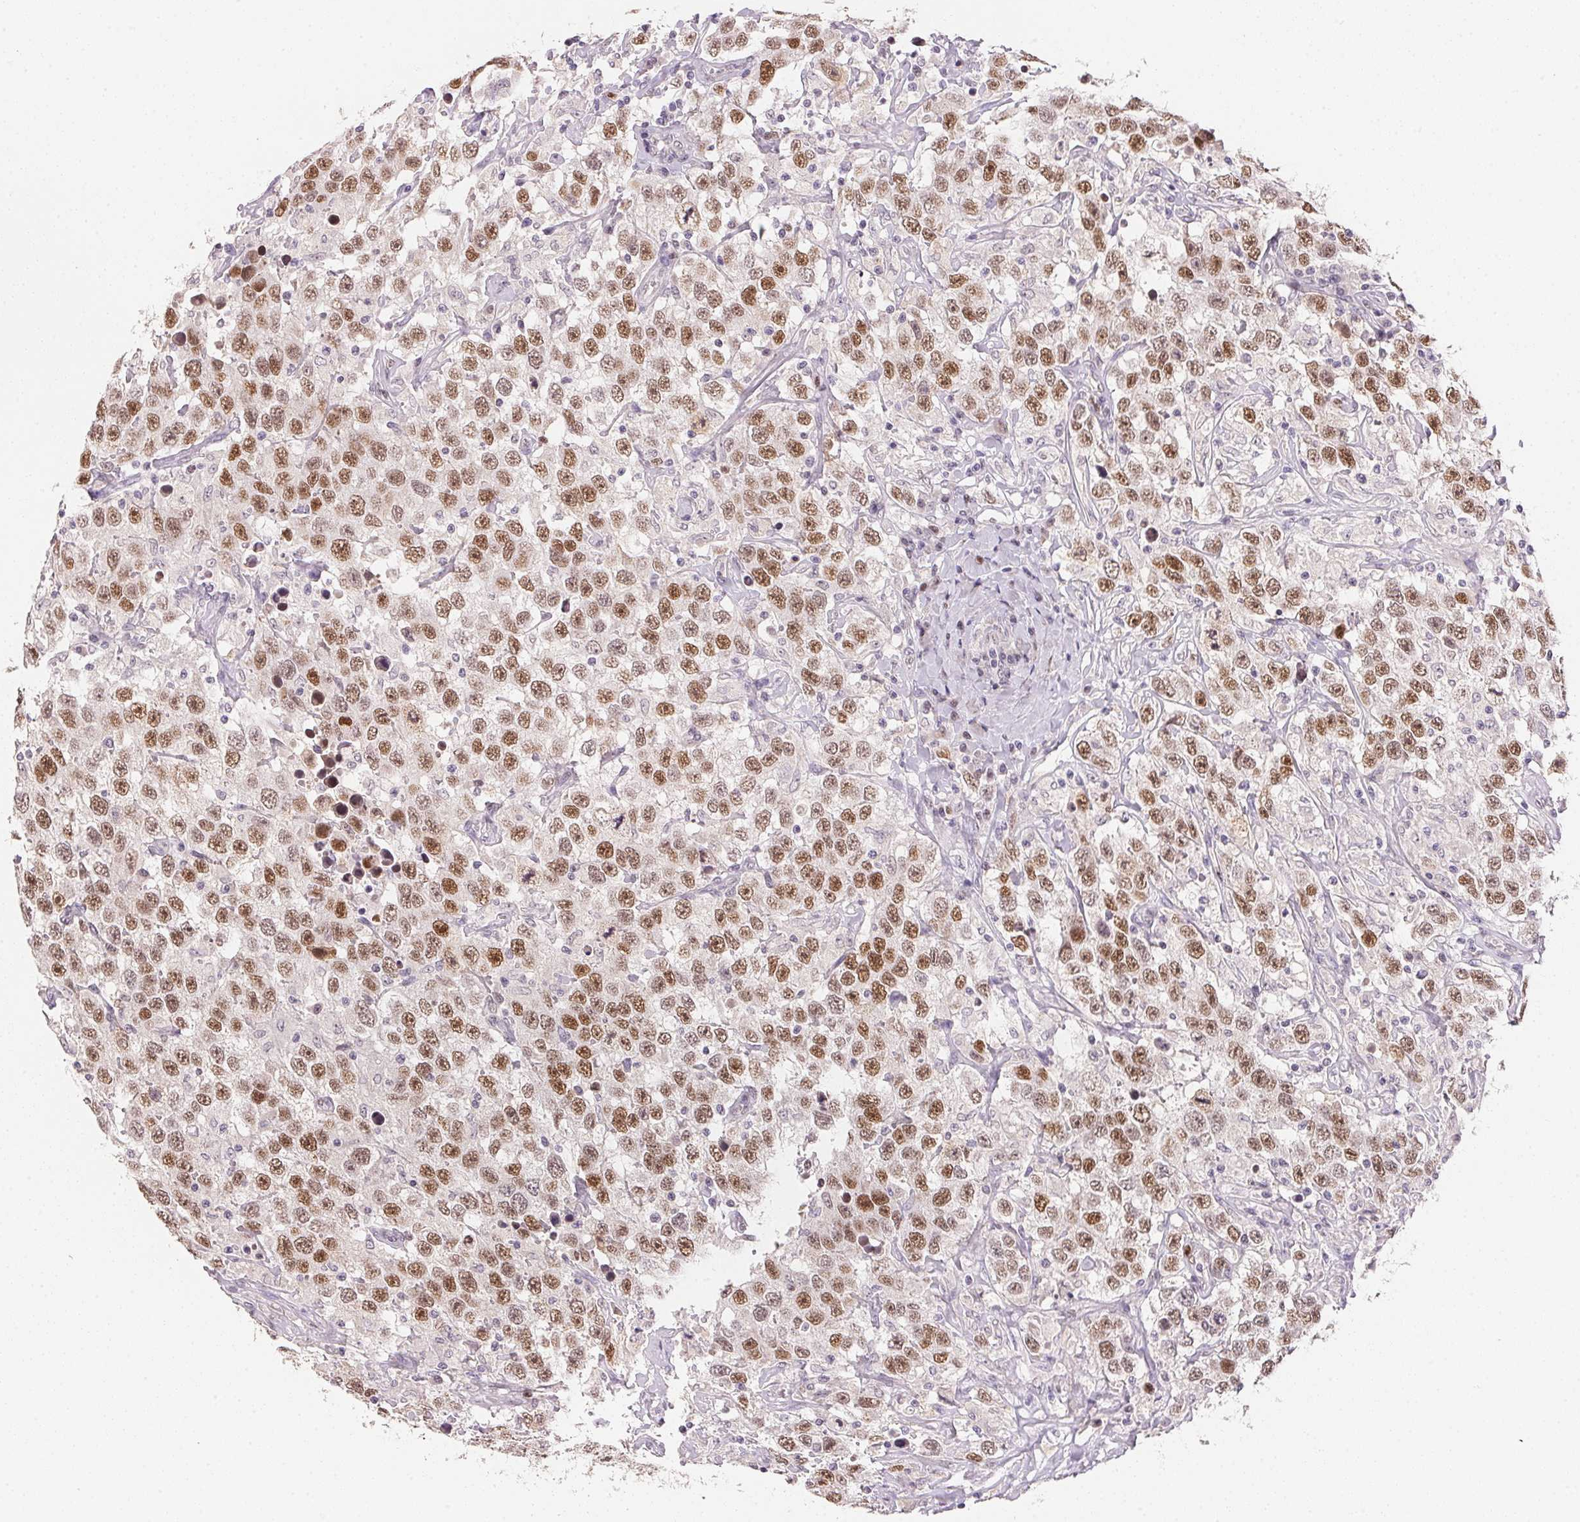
{"staining": {"intensity": "moderate", "quantity": ">75%", "location": "nuclear"}, "tissue": "testis cancer", "cell_type": "Tumor cells", "image_type": "cancer", "snomed": [{"axis": "morphology", "description": "Seminoma, NOS"}, {"axis": "topography", "description": "Testis"}], "caption": "High-power microscopy captured an IHC histopathology image of testis cancer, revealing moderate nuclear expression in approximately >75% of tumor cells. (DAB (3,3'-diaminobenzidine) = brown stain, brightfield microscopy at high magnification).", "gene": "POLR3G", "patient": {"sex": "male", "age": 41}}